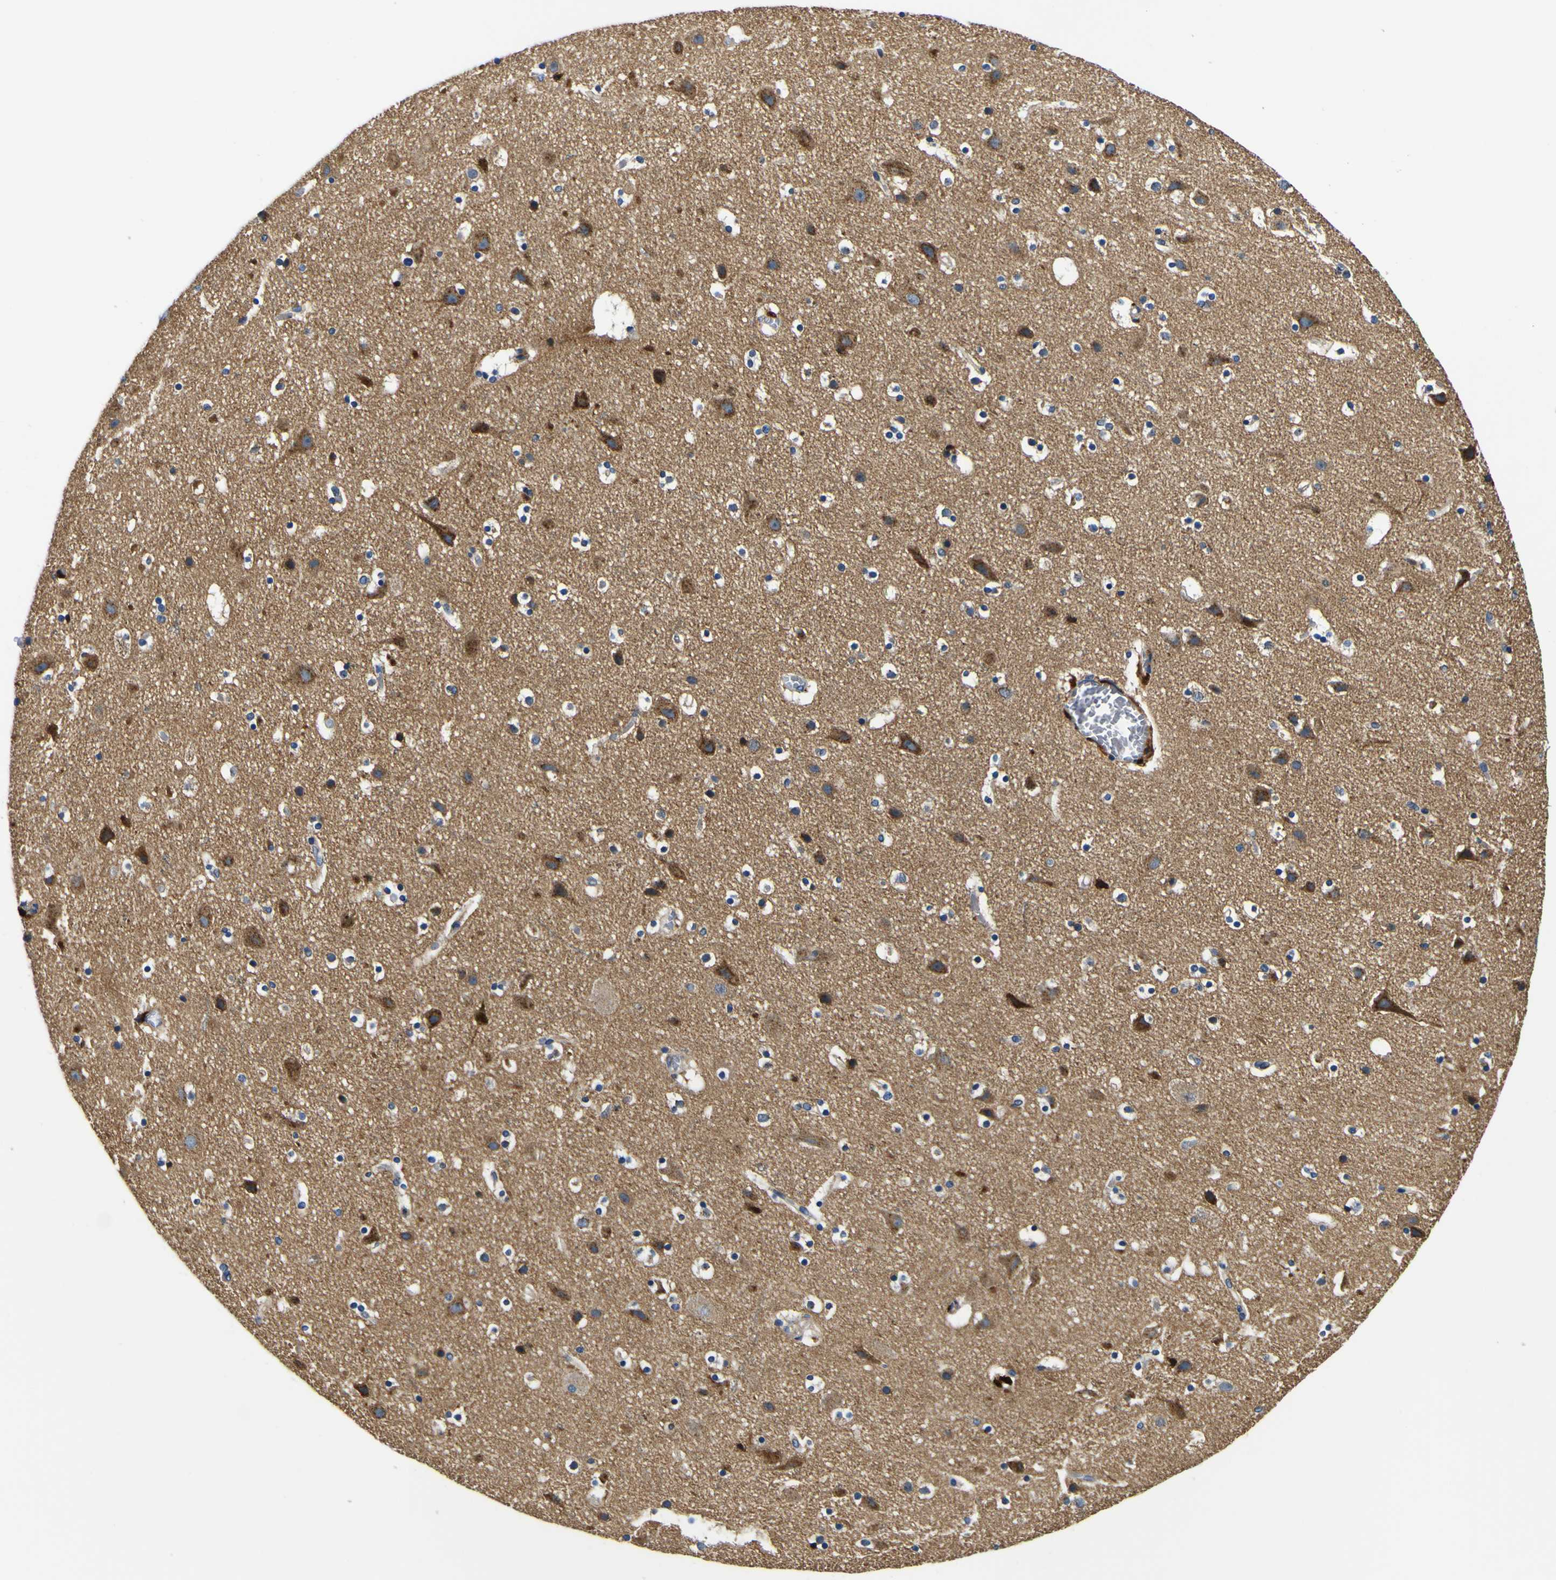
{"staining": {"intensity": "negative", "quantity": "none", "location": "none"}, "tissue": "cerebral cortex", "cell_type": "Endothelial cells", "image_type": "normal", "snomed": [{"axis": "morphology", "description": "Normal tissue, NOS"}, {"axis": "topography", "description": "Cerebral cortex"}], "caption": "The micrograph demonstrates no significant expression in endothelial cells of cerebral cortex. (DAB (3,3'-diaminobenzidine) IHC visualized using brightfield microscopy, high magnification).", "gene": "CLSTN1", "patient": {"sex": "male", "age": 45}}